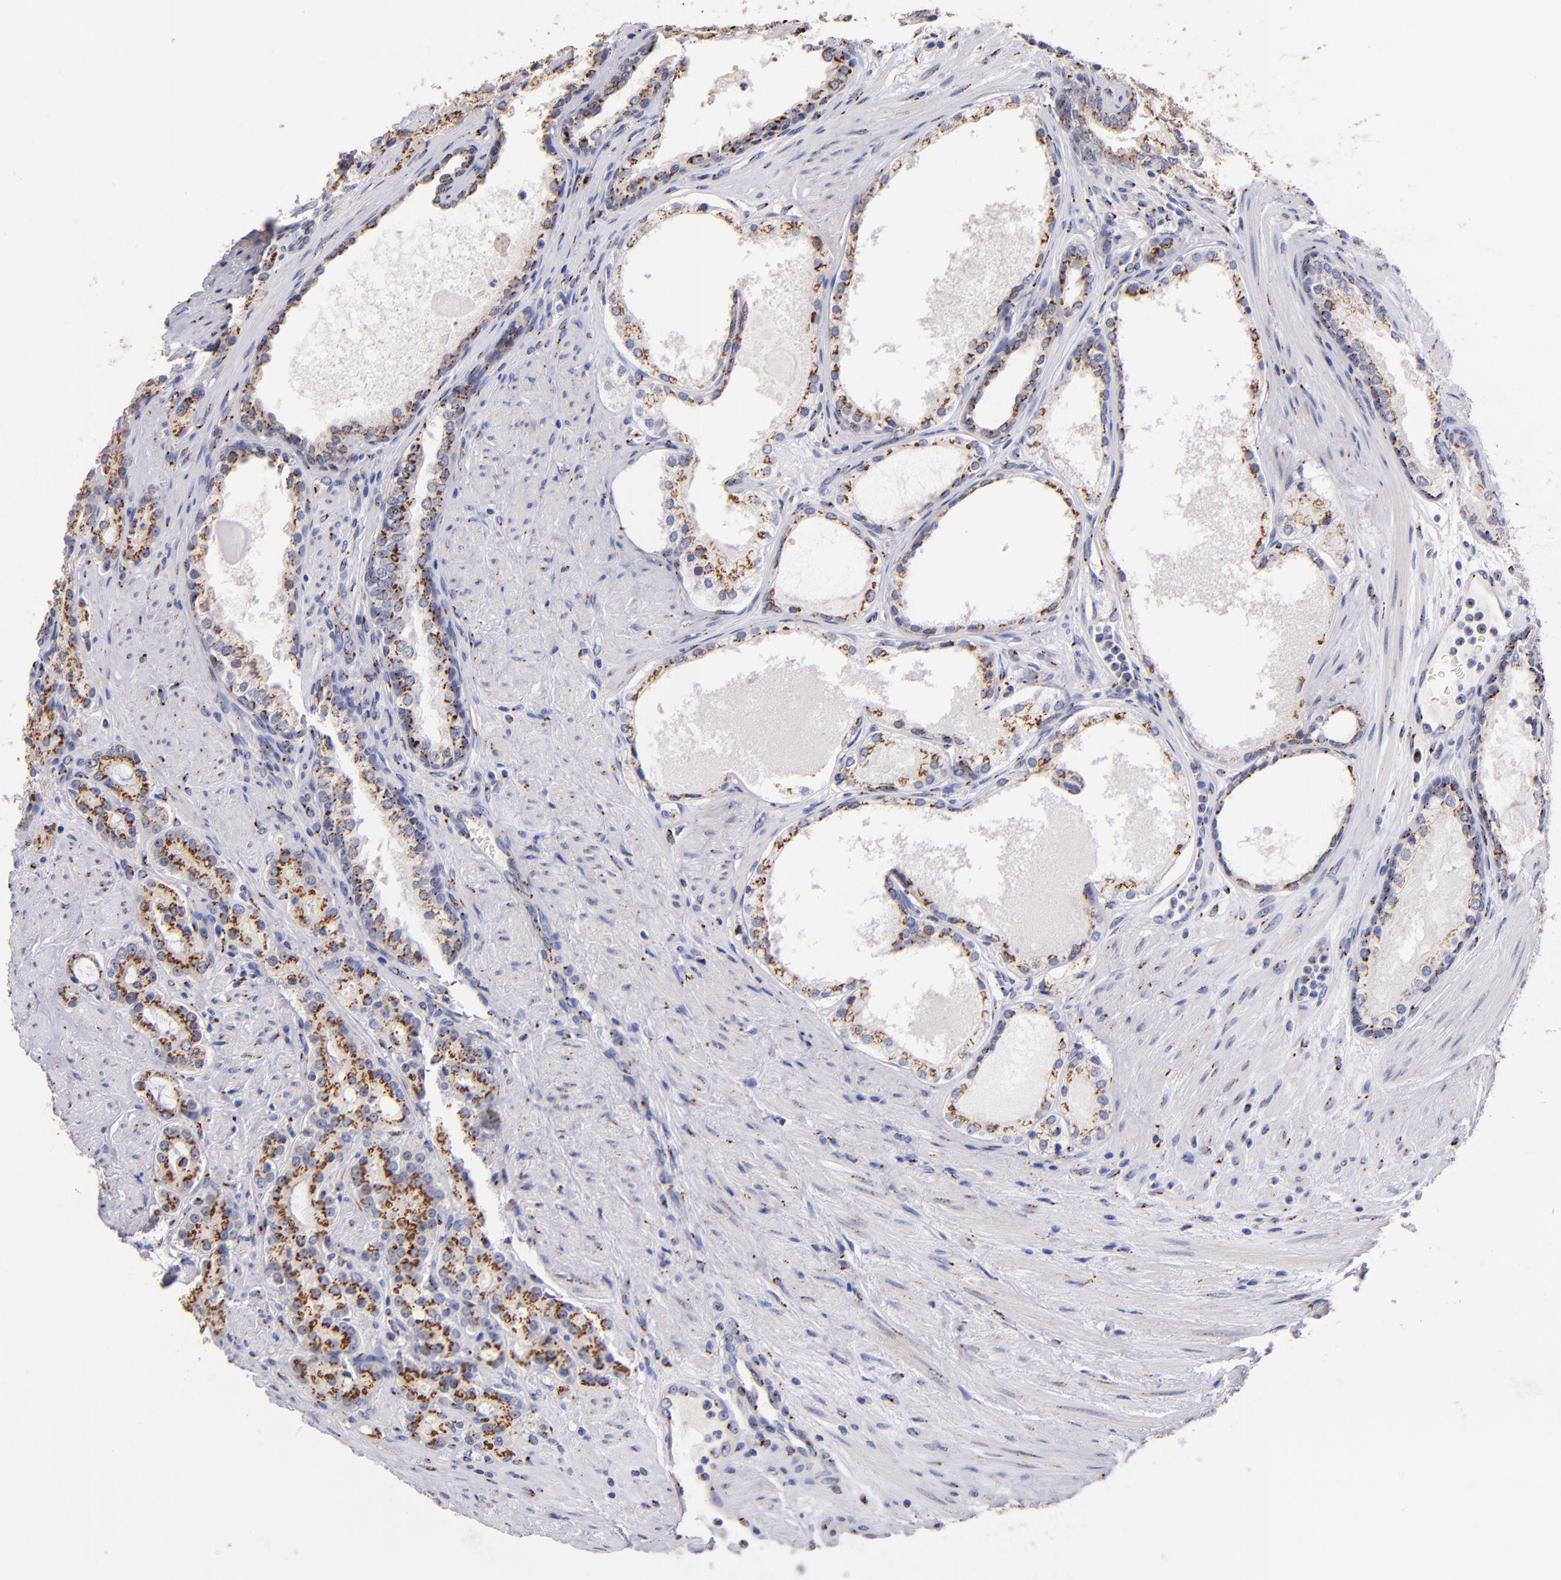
{"staining": {"intensity": "moderate", "quantity": ">75%", "location": "cytoplasmic/membranous"}, "tissue": "prostate cancer", "cell_type": "Tumor cells", "image_type": "cancer", "snomed": [{"axis": "morphology", "description": "Adenocarcinoma, Medium grade"}, {"axis": "topography", "description": "Prostate"}], "caption": "This micrograph shows IHC staining of prostate cancer, with medium moderate cytoplasmic/membranous expression in about >75% of tumor cells.", "gene": "GOLIM4", "patient": {"sex": "male", "age": 72}}